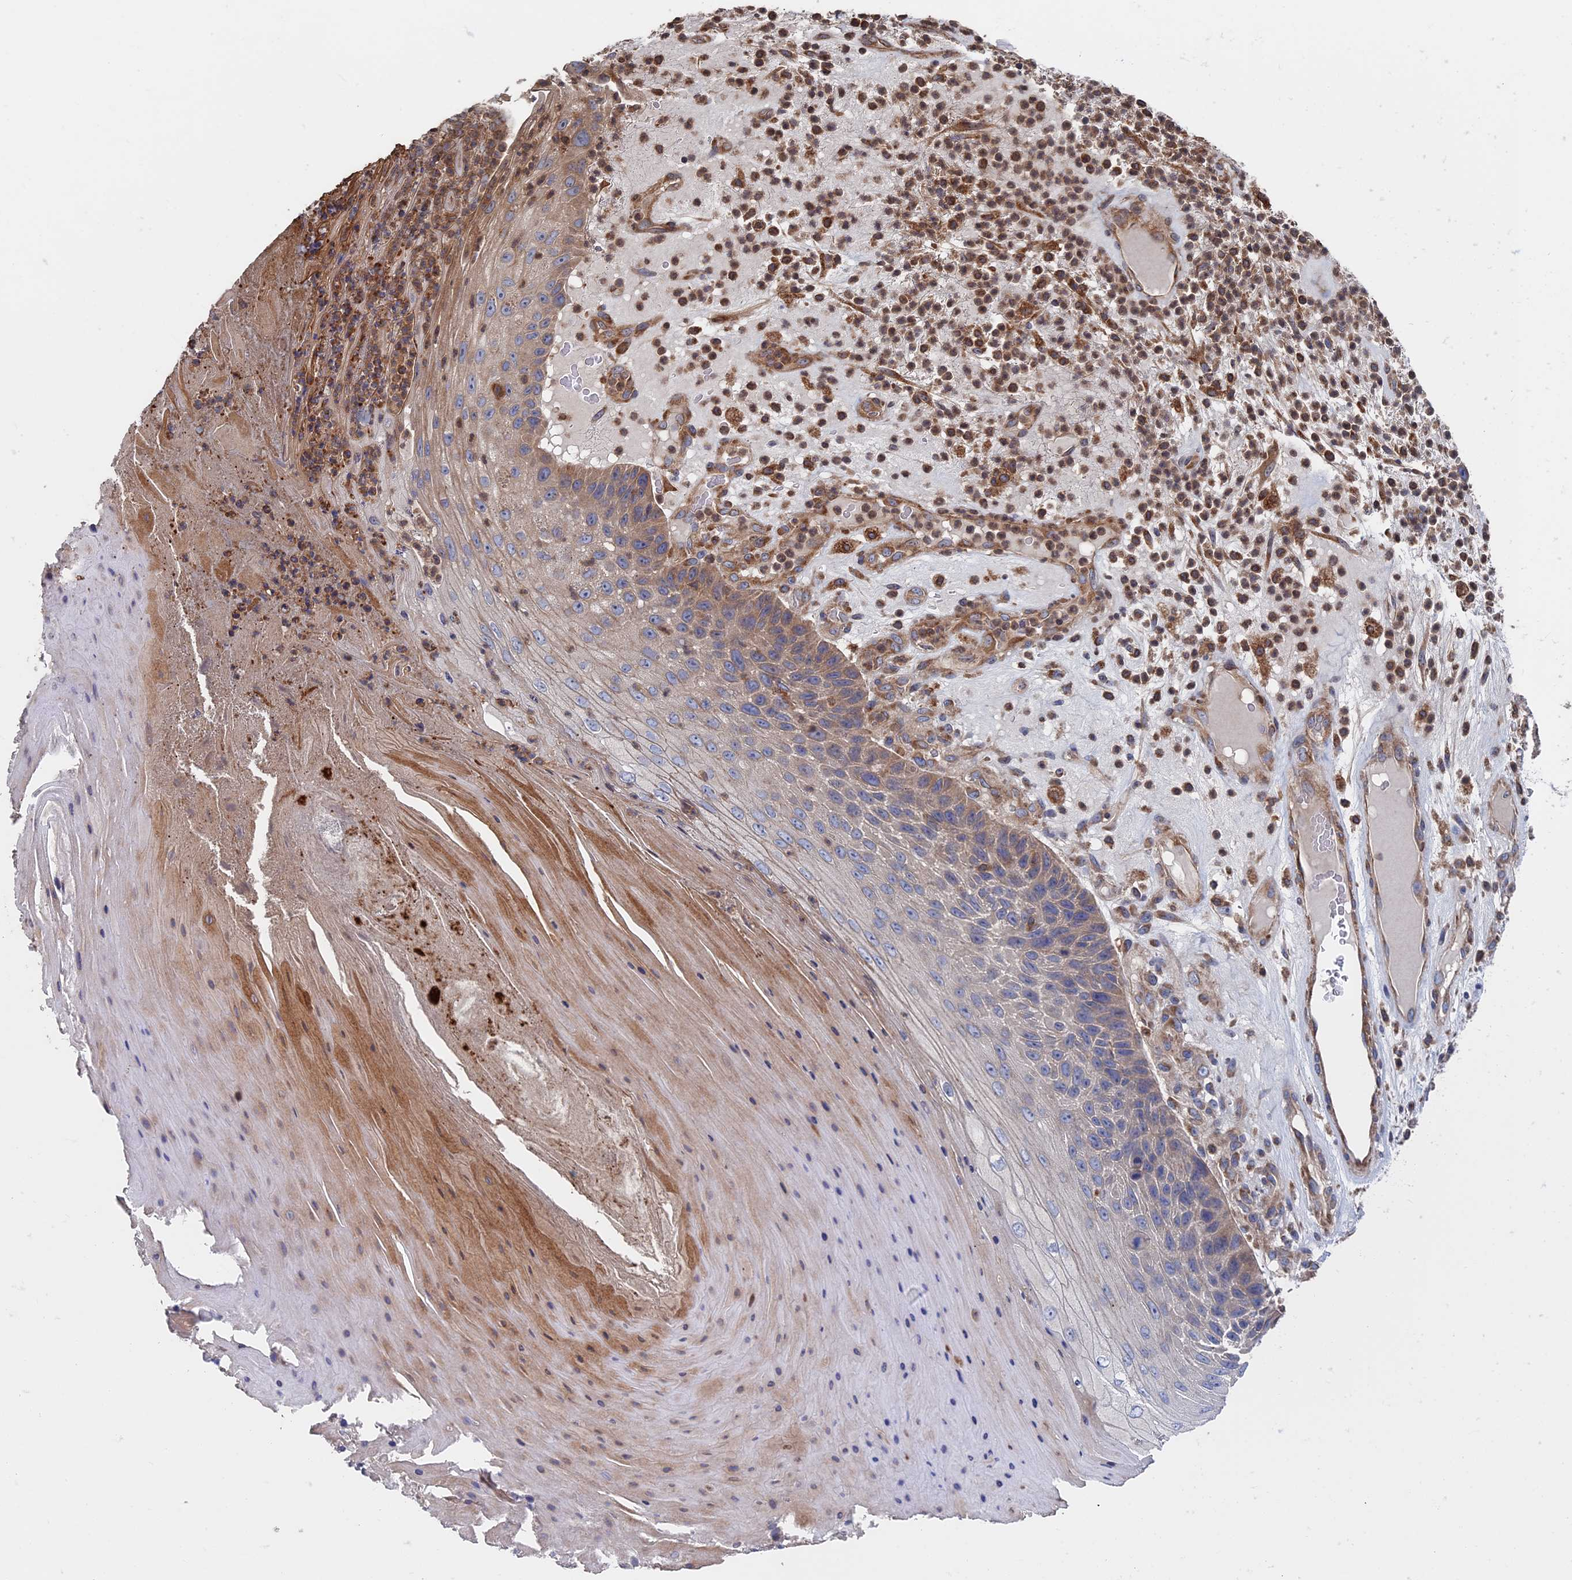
{"staining": {"intensity": "weak", "quantity": "25%-75%", "location": "cytoplasmic/membranous"}, "tissue": "skin cancer", "cell_type": "Tumor cells", "image_type": "cancer", "snomed": [{"axis": "morphology", "description": "Squamous cell carcinoma, NOS"}, {"axis": "topography", "description": "Skin"}], "caption": "A micrograph showing weak cytoplasmic/membranous staining in about 25%-75% of tumor cells in skin cancer (squamous cell carcinoma), as visualized by brown immunohistochemical staining.", "gene": "DNAJC3", "patient": {"sex": "female", "age": 88}}